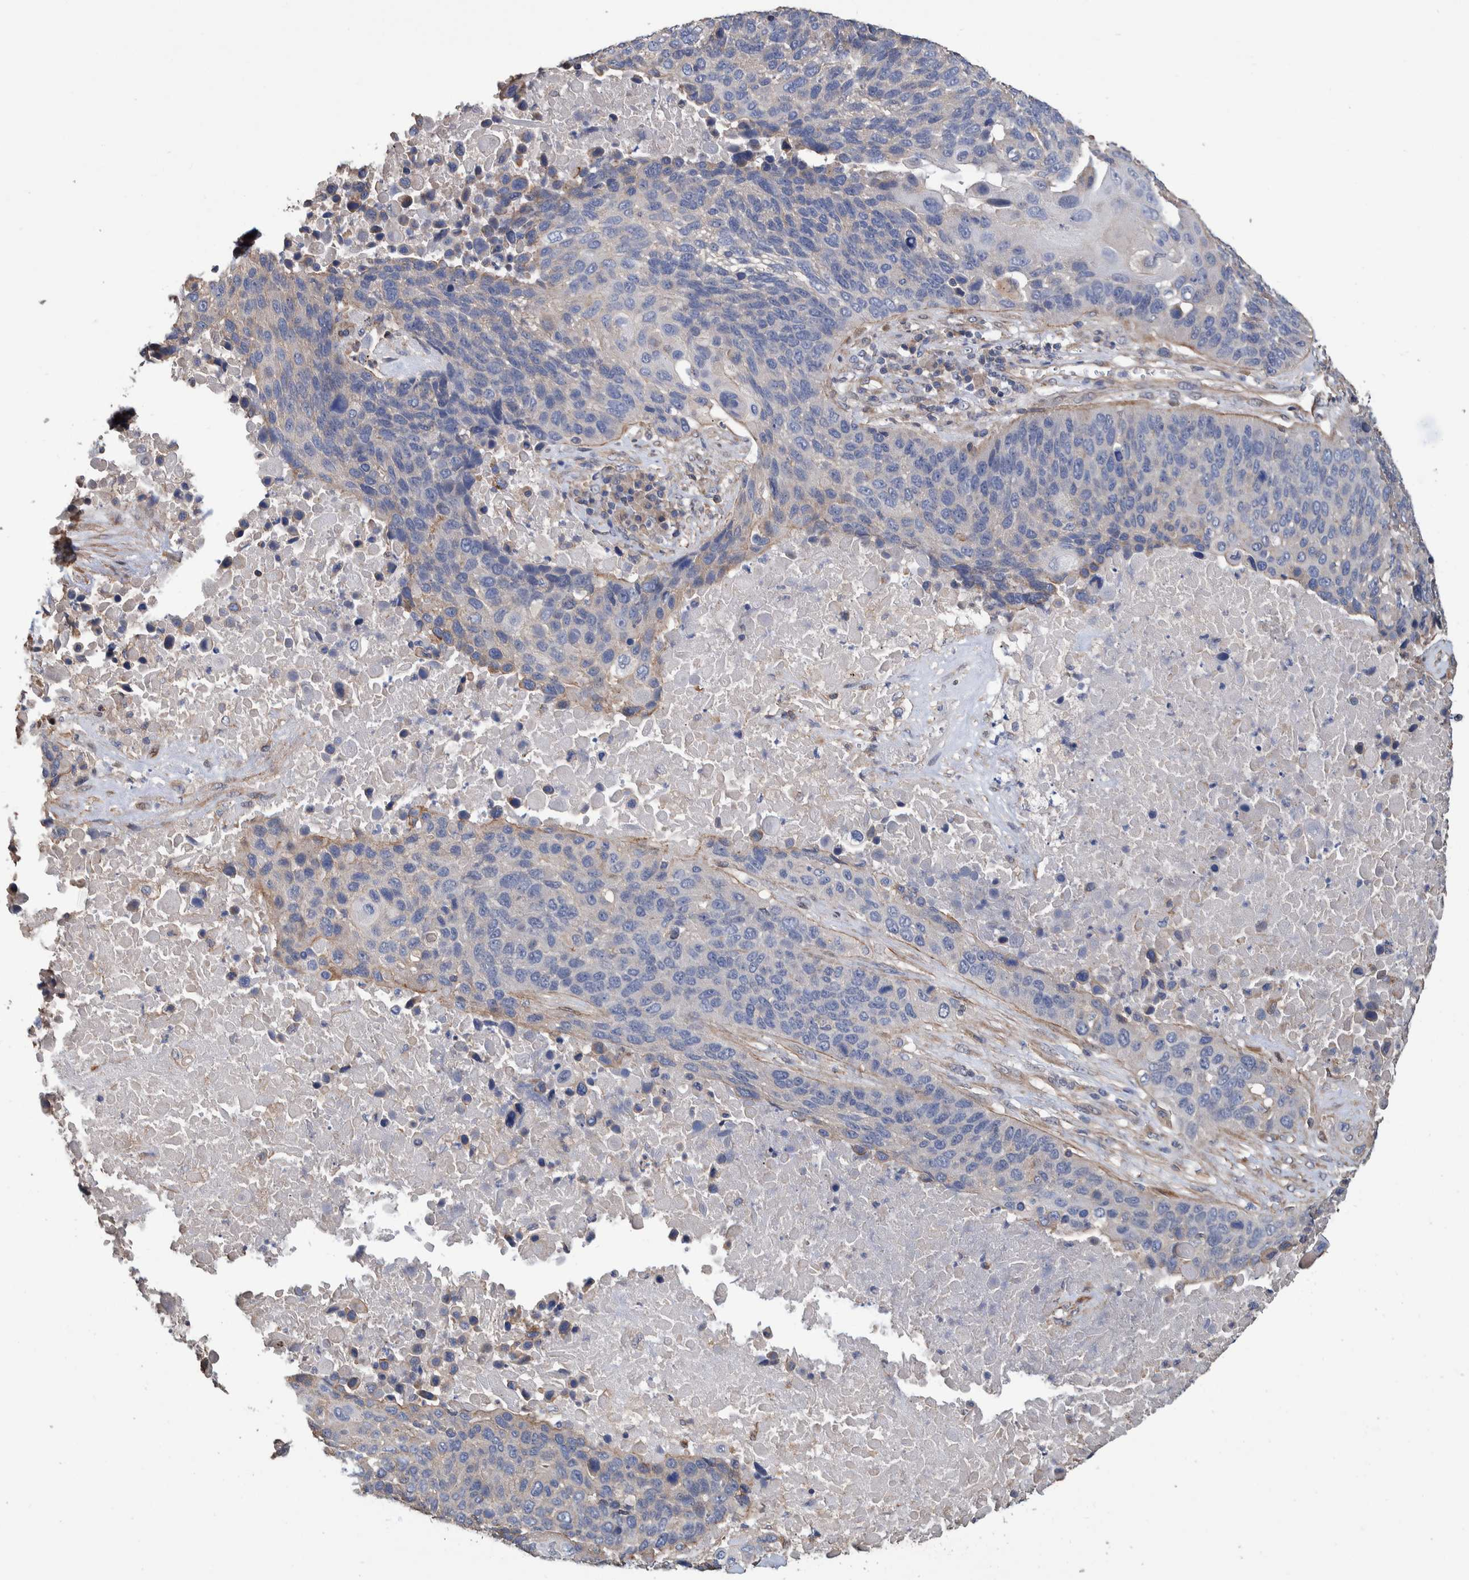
{"staining": {"intensity": "negative", "quantity": "none", "location": "none"}, "tissue": "lung cancer", "cell_type": "Tumor cells", "image_type": "cancer", "snomed": [{"axis": "morphology", "description": "Squamous cell carcinoma, NOS"}, {"axis": "topography", "description": "Lung"}], "caption": "Immunohistochemistry histopathology image of neoplastic tissue: lung cancer stained with DAB (3,3'-diaminobenzidine) shows no significant protein positivity in tumor cells.", "gene": "SLC45A4", "patient": {"sex": "male", "age": 66}}